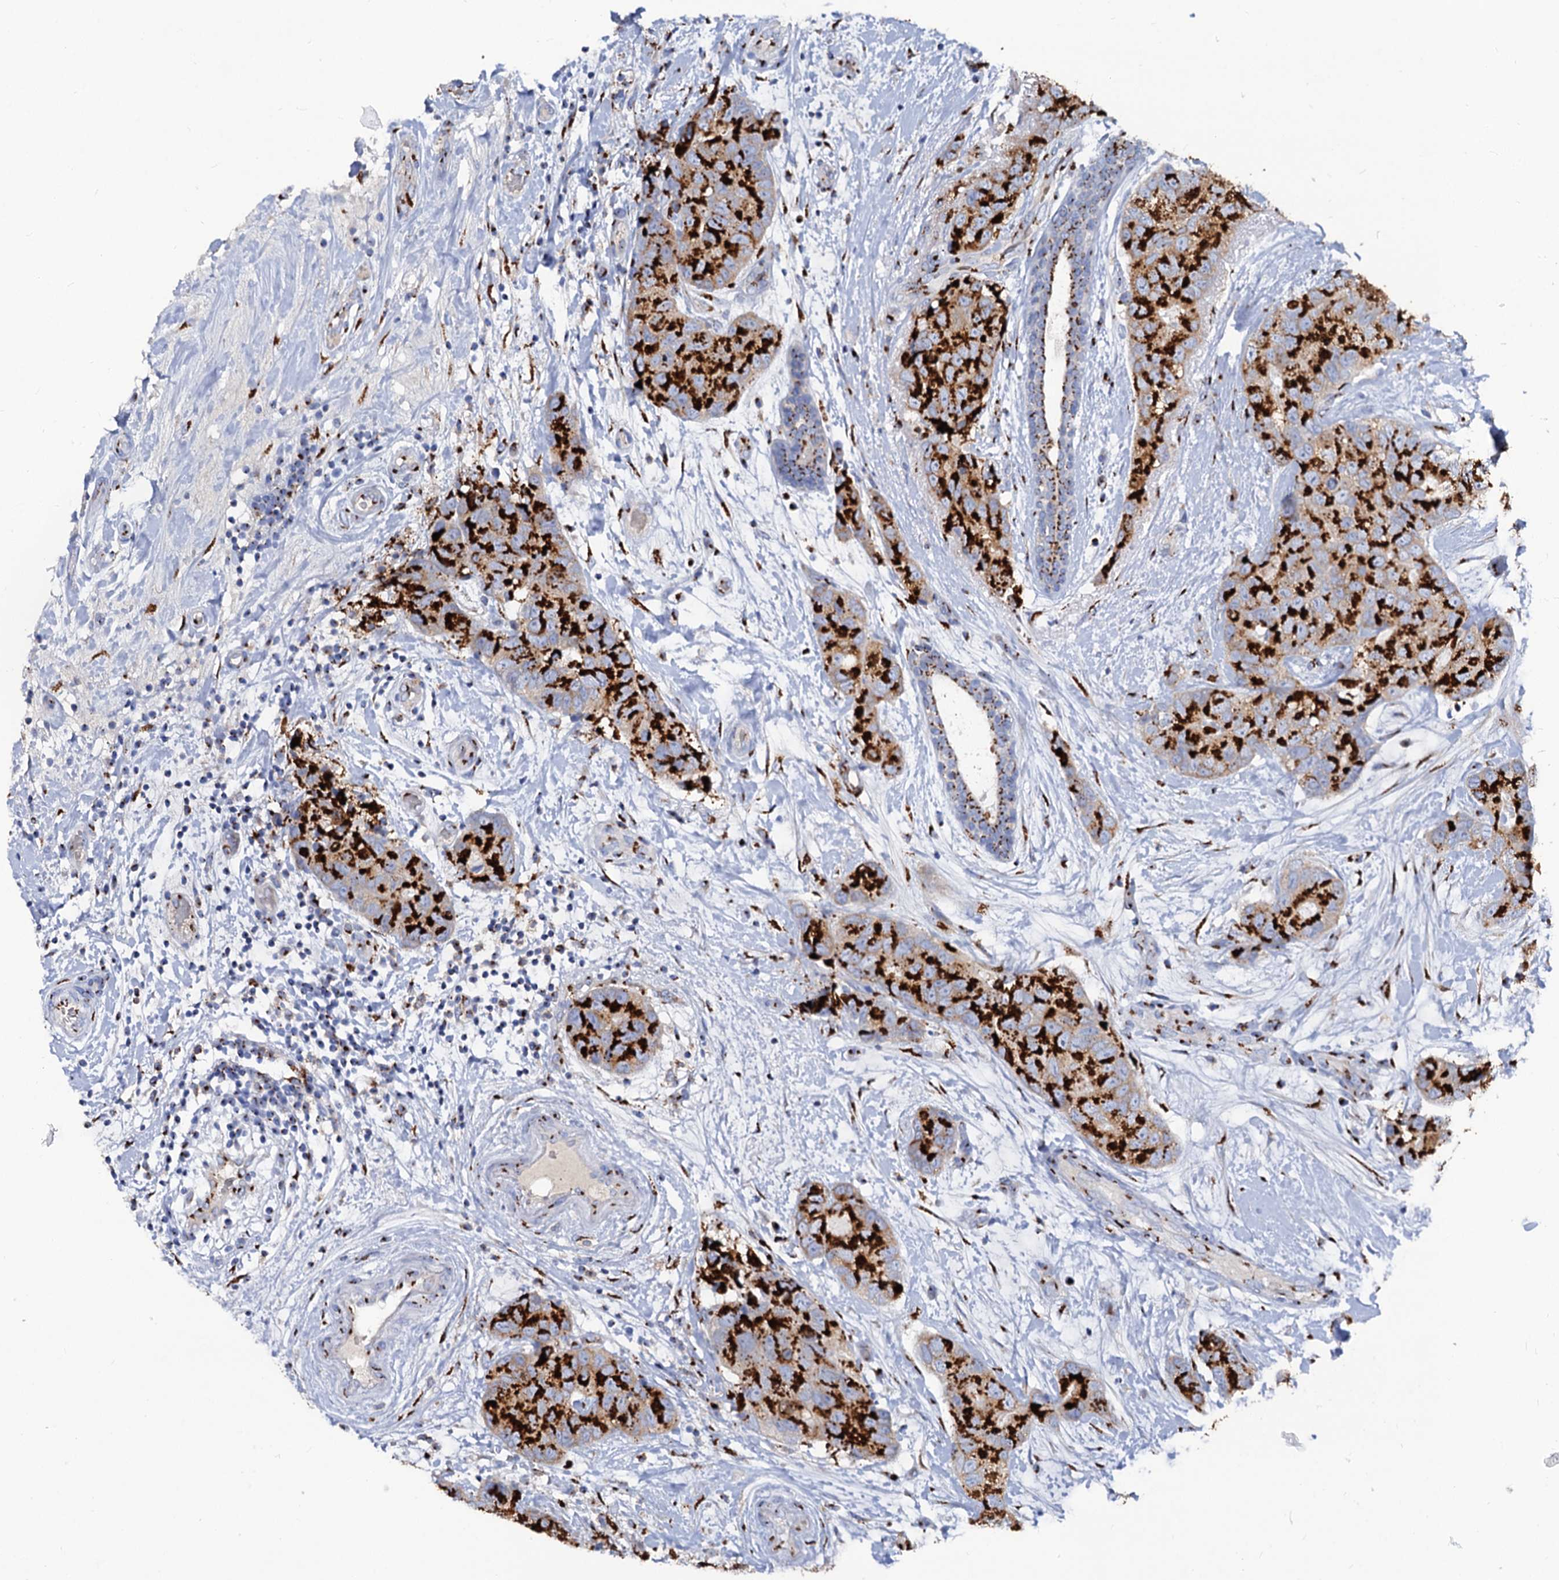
{"staining": {"intensity": "strong", "quantity": ">75%", "location": "cytoplasmic/membranous"}, "tissue": "breast cancer", "cell_type": "Tumor cells", "image_type": "cancer", "snomed": [{"axis": "morphology", "description": "Duct carcinoma"}, {"axis": "topography", "description": "Breast"}], "caption": "Immunohistochemistry (IHC) of infiltrating ductal carcinoma (breast) reveals high levels of strong cytoplasmic/membranous staining in about >75% of tumor cells.", "gene": "TM9SF3", "patient": {"sex": "female", "age": 62}}